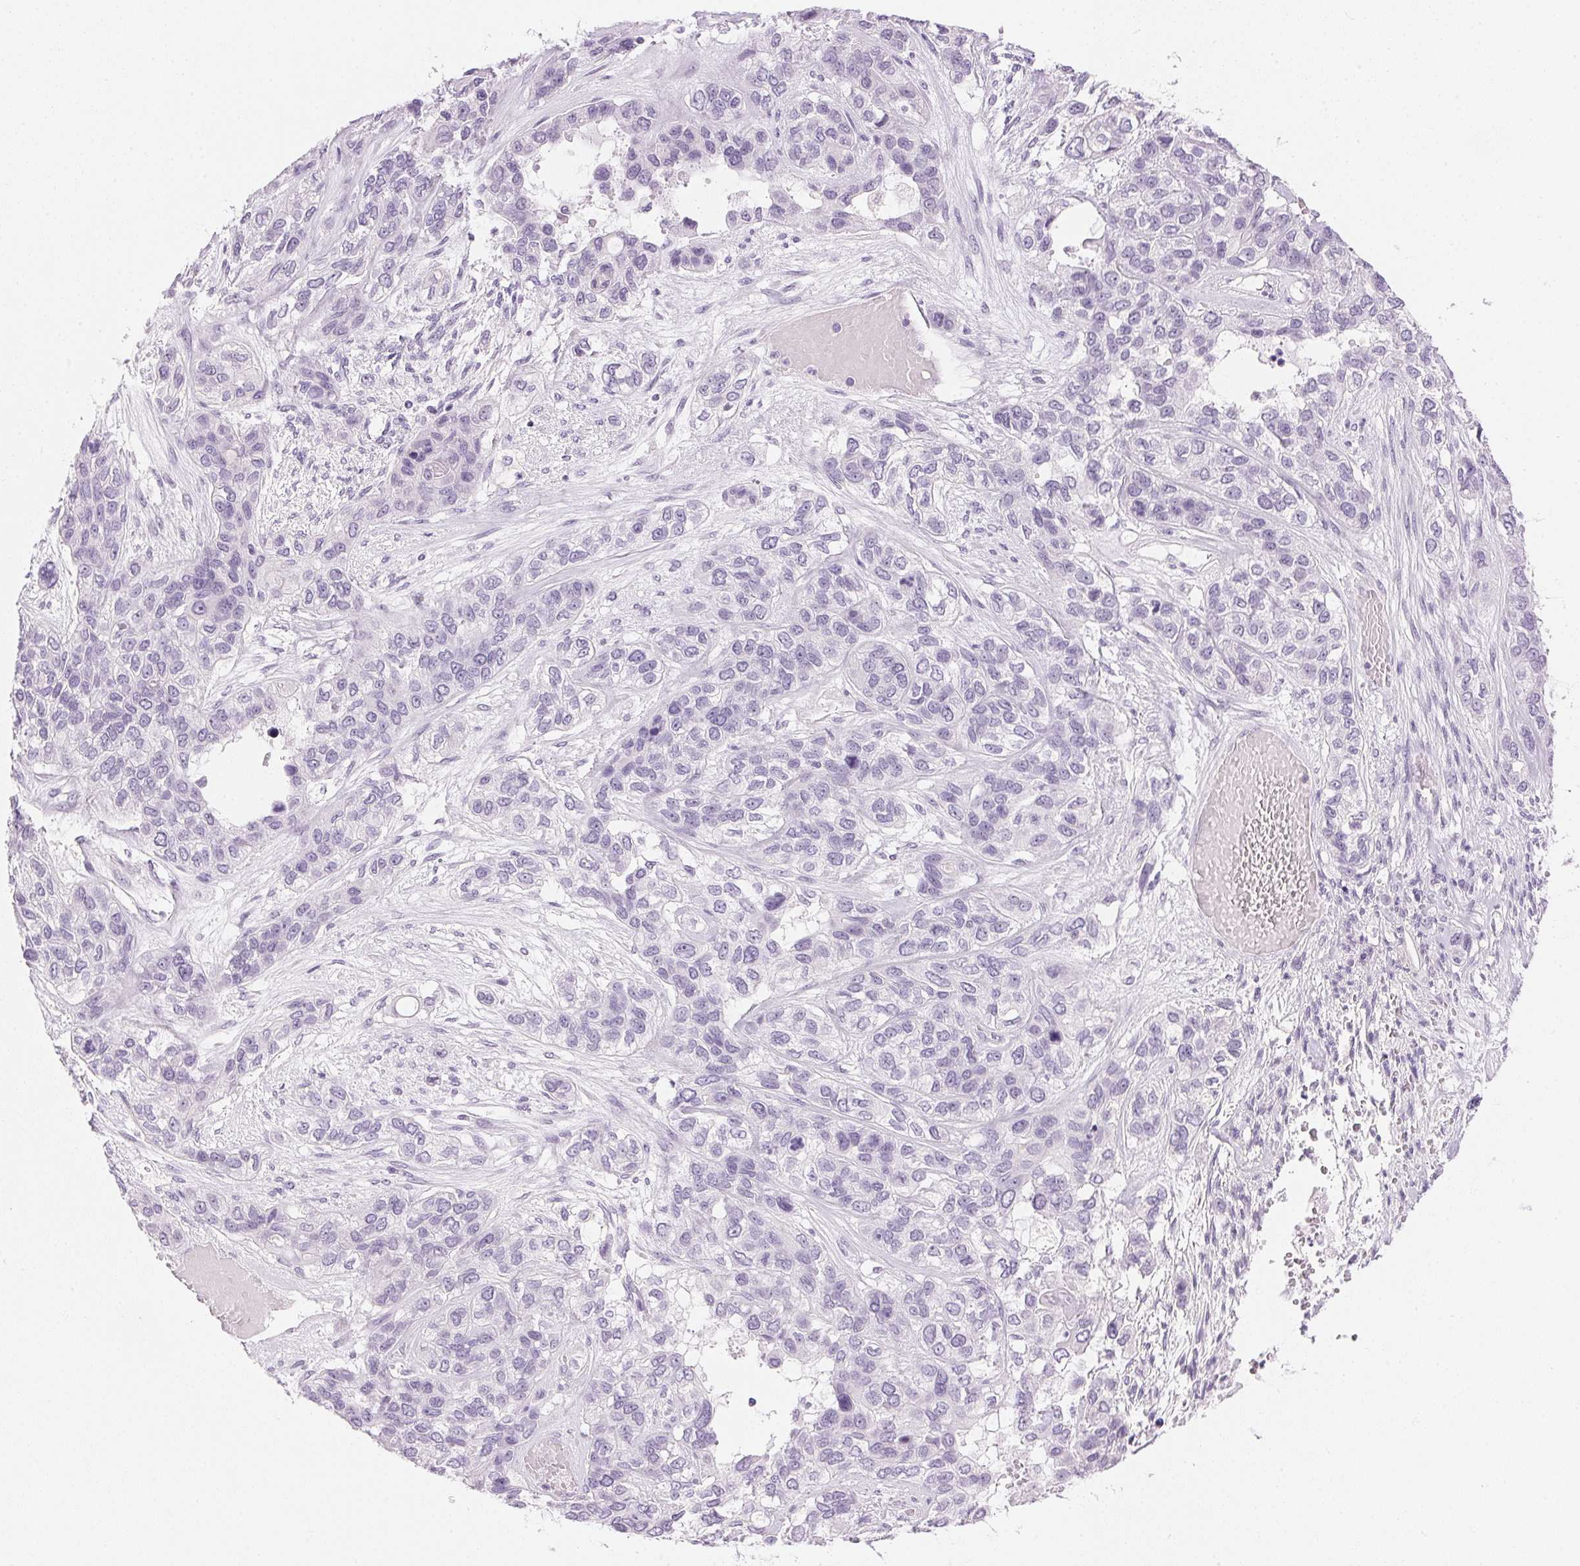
{"staining": {"intensity": "negative", "quantity": "none", "location": "none"}, "tissue": "lung cancer", "cell_type": "Tumor cells", "image_type": "cancer", "snomed": [{"axis": "morphology", "description": "Squamous cell carcinoma, NOS"}, {"axis": "topography", "description": "Lung"}], "caption": "An immunohistochemistry histopathology image of lung squamous cell carcinoma is shown. There is no staining in tumor cells of lung squamous cell carcinoma.", "gene": "IGFBP1", "patient": {"sex": "female", "age": 70}}